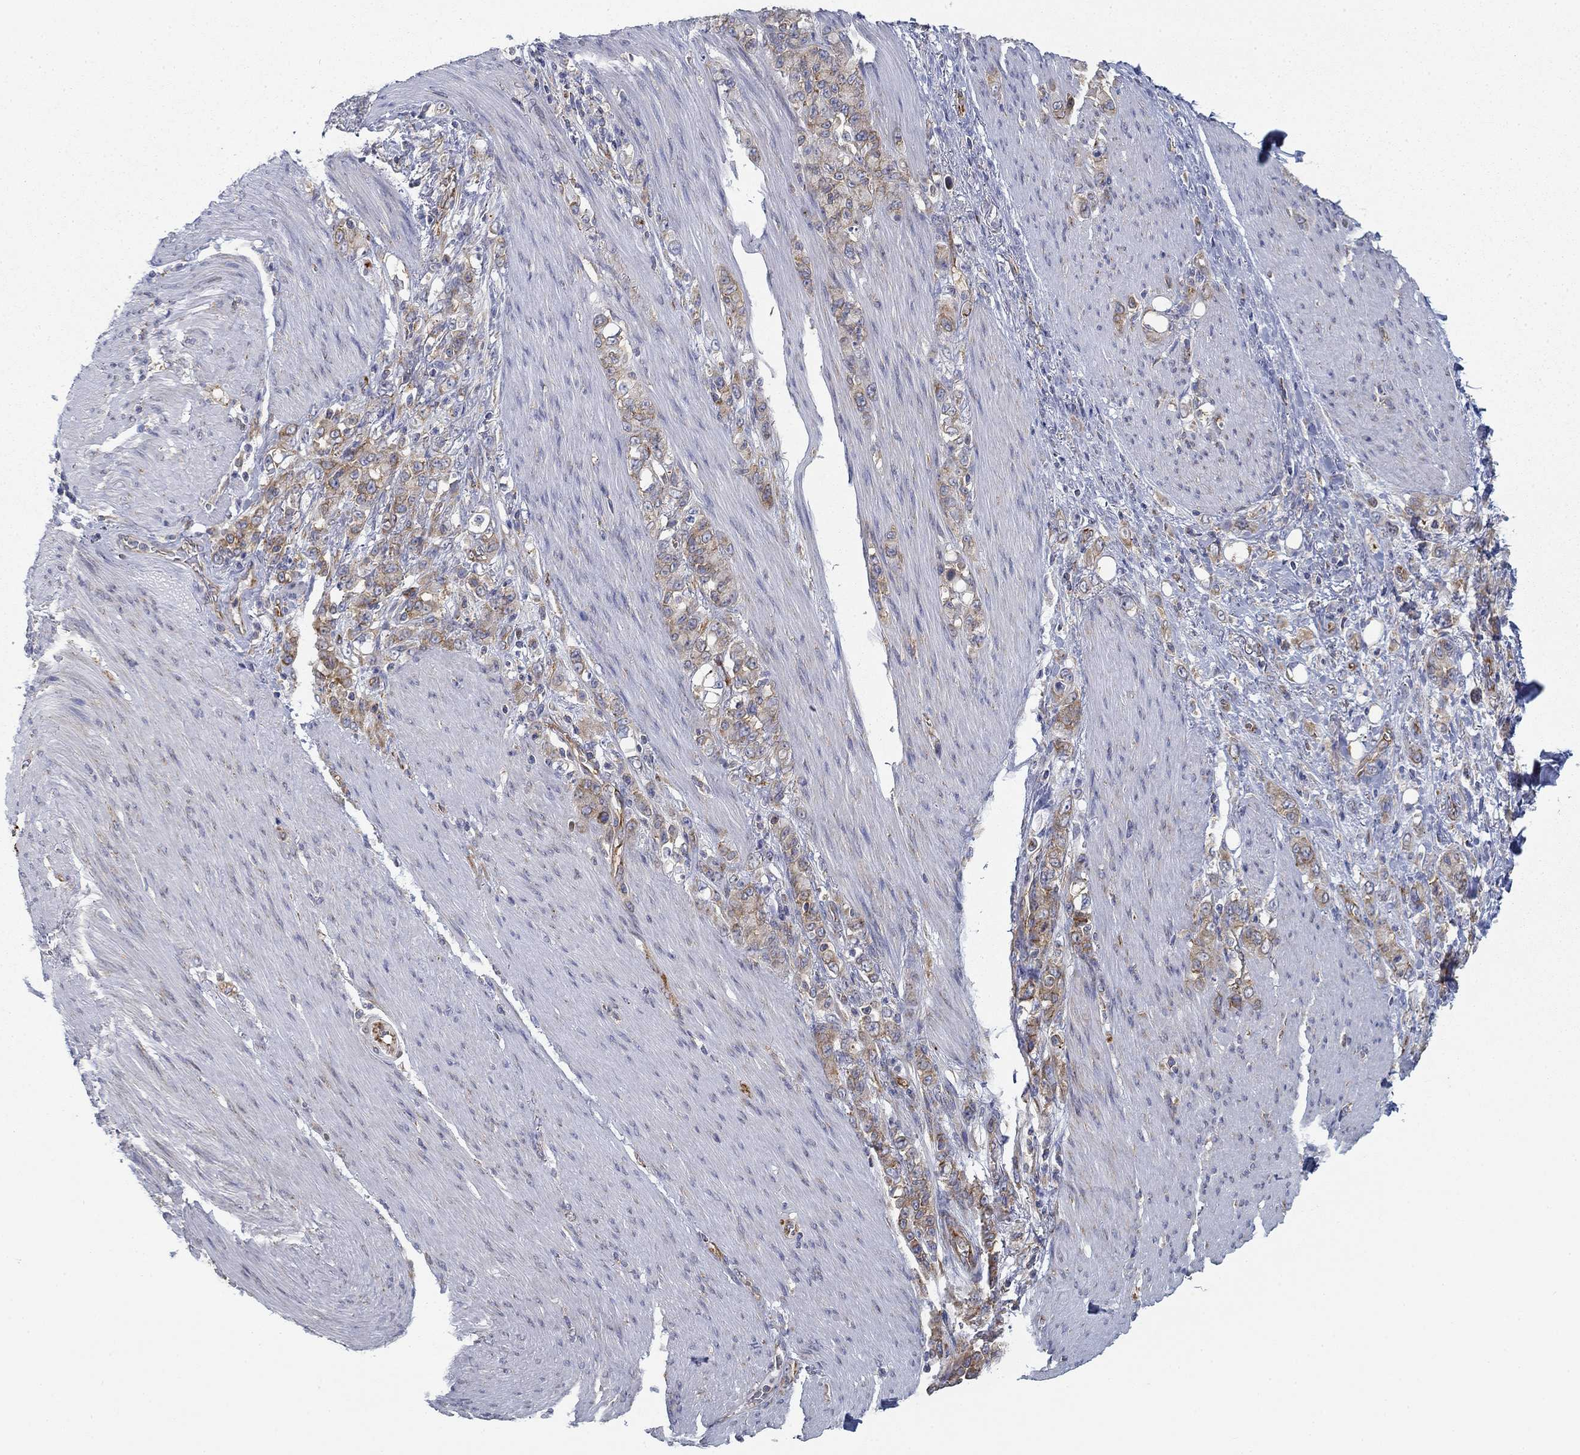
{"staining": {"intensity": "weak", "quantity": ">75%", "location": "cytoplasmic/membranous"}, "tissue": "stomach cancer", "cell_type": "Tumor cells", "image_type": "cancer", "snomed": [{"axis": "morphology", "description": "Adenocarcinoma, NOS"}, {"axis": "topography", "description": "Stomach"}], "caption": "Stomach adenocarcinoma was stained to show a protein in brown. There is low levels of weak cytoplasmic/membranous staining in approximately >75% of tumor cells.", "gene": "FXR1", "patient": {"sex": "female", "age": 79}}